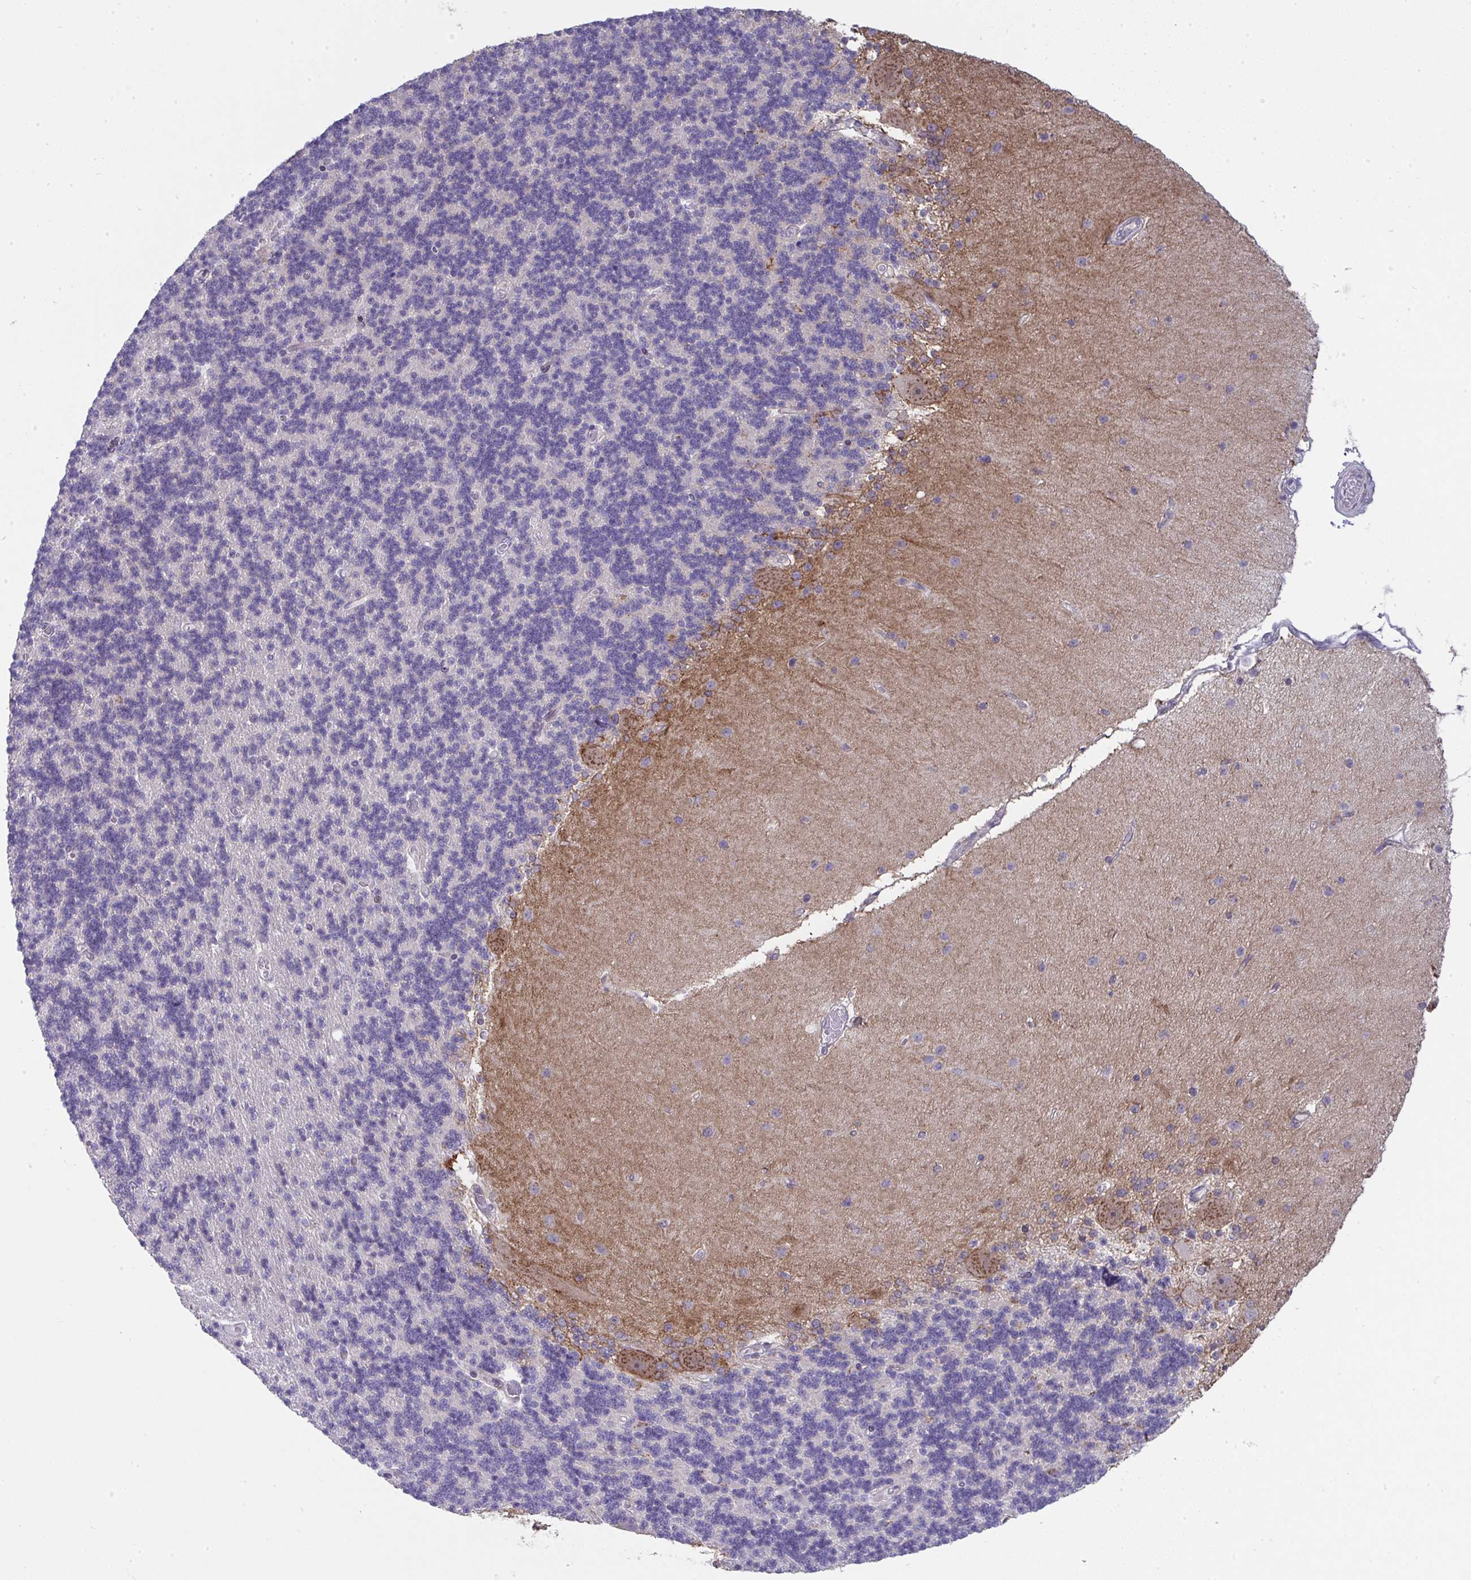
{"staining": {"intensity": "negative", "quantity": "none", "location": "none"}, "tissue": "cerebellum", "cell_type": "Cells in granular layer", "image_type": "normal", "snomed": [{"axis": "morphology", "description": "Normal tissue, NOS"}, {"axis": "topography", "description": "Cerebellum"}], "caption": "High power microscopy micrograph of an immunohistochemistry (IHC) image of benign cerebellum, revealing no significant staining in cells in granular layer. (DAB (3,3'-diaminobenzidine) IHC with hematoxylin counter stain).", "gene": "GALNT16", "patient": {"sex": "female", "age": 54}}